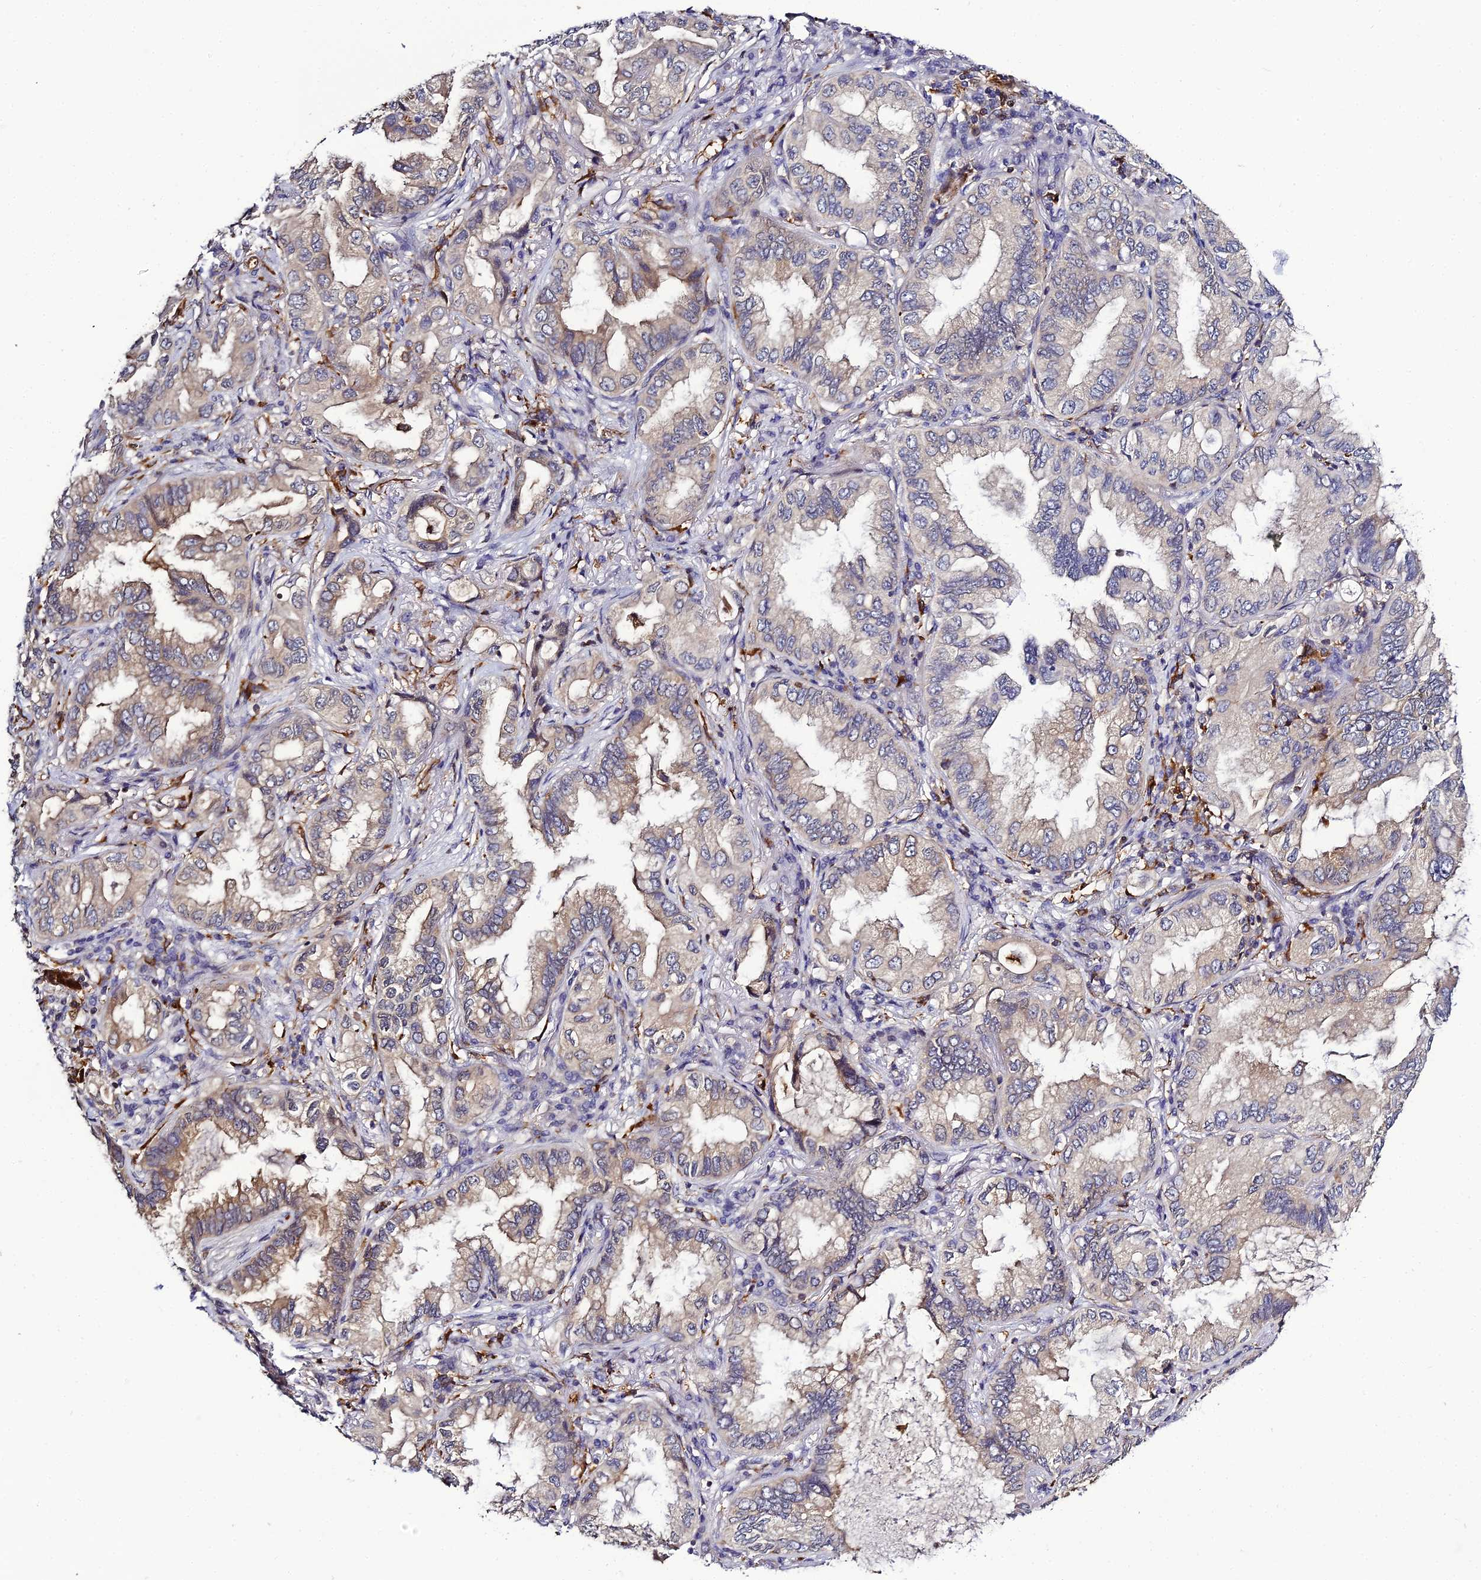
{"staining": {"intensity": "moderate", "quantity": "<25%", "location": "cytoplasmic/membranous"}, "tissue": "lung cancer", "cell_type": "Tumor cells", "image_type": "cancer", "snomed": [{"axis": "morphology", "description": "Adenocarcinoma, NOS"}, {"axis": "topography", "description": "Lung"}], "caption": "Immunohistochemical staining of human lung cancer (adenocarcinoma) shows low levels of moderate cytoplasmic/membranous protein expression in approximately <25% of tumor cells.", "gene": "IL4I1", "patient": {"sex": "female", "age": 69}}